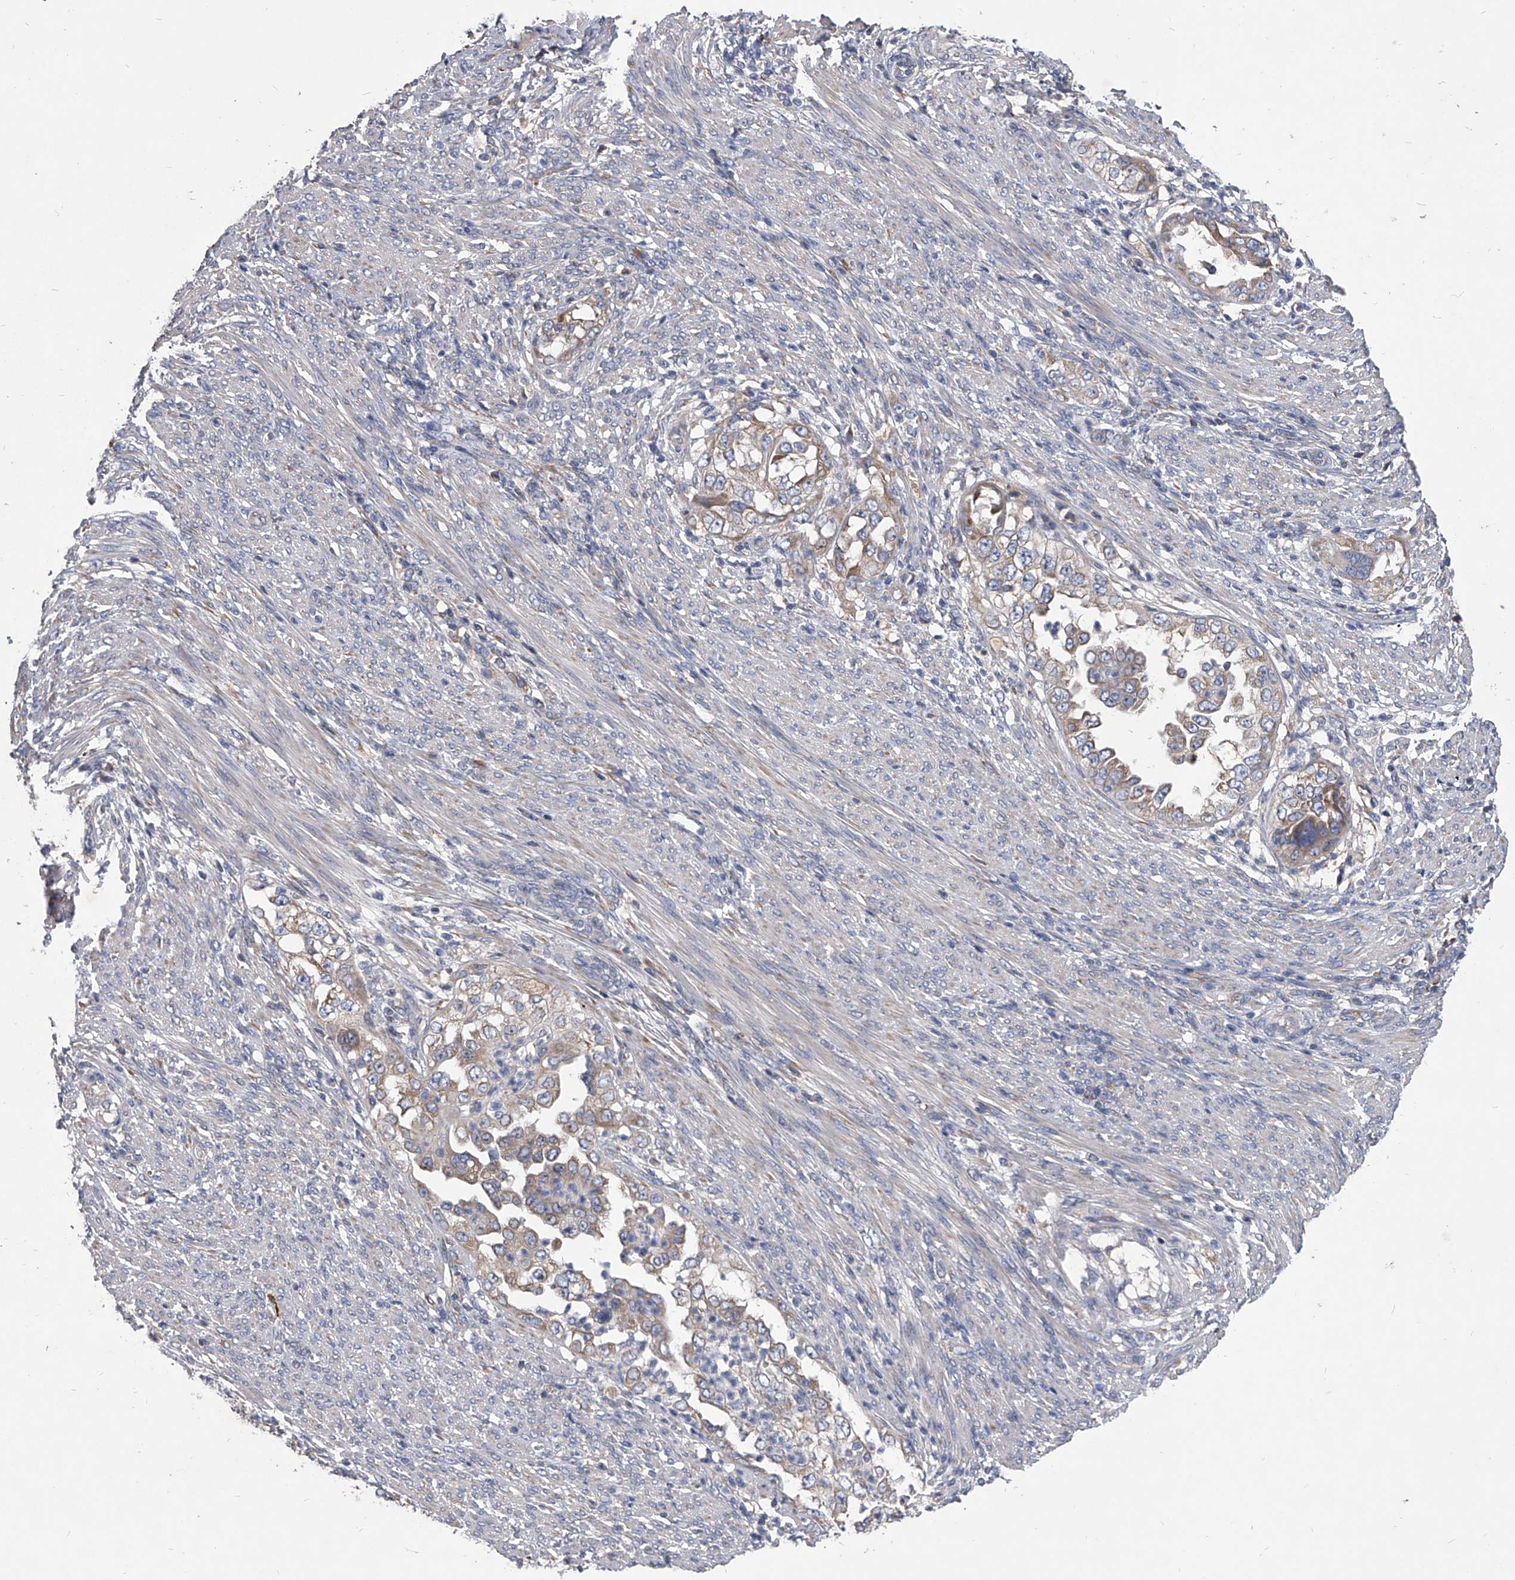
{"staining": {"intensity": "weak", "quantity": "<25%", "location": "cytoplasmic/membranous"}, "tissue": "endometrial cancer", "cell_type": "Tumor cells", "image_type": "cancer", "snomed": [{"axis": "morphology", "description": "Adenocarcinoma, NOS"}, {"axis": "topography", "description": "Endometrium"}], "caption": "Image shows no protein staining in tumor cells of endometrial cancer (adenocarcinoma) tissue. (DAB IHC with hematoxylin counter stain).", "gene": "CCR4", "patient": {"sex": "female", "age": 85}}